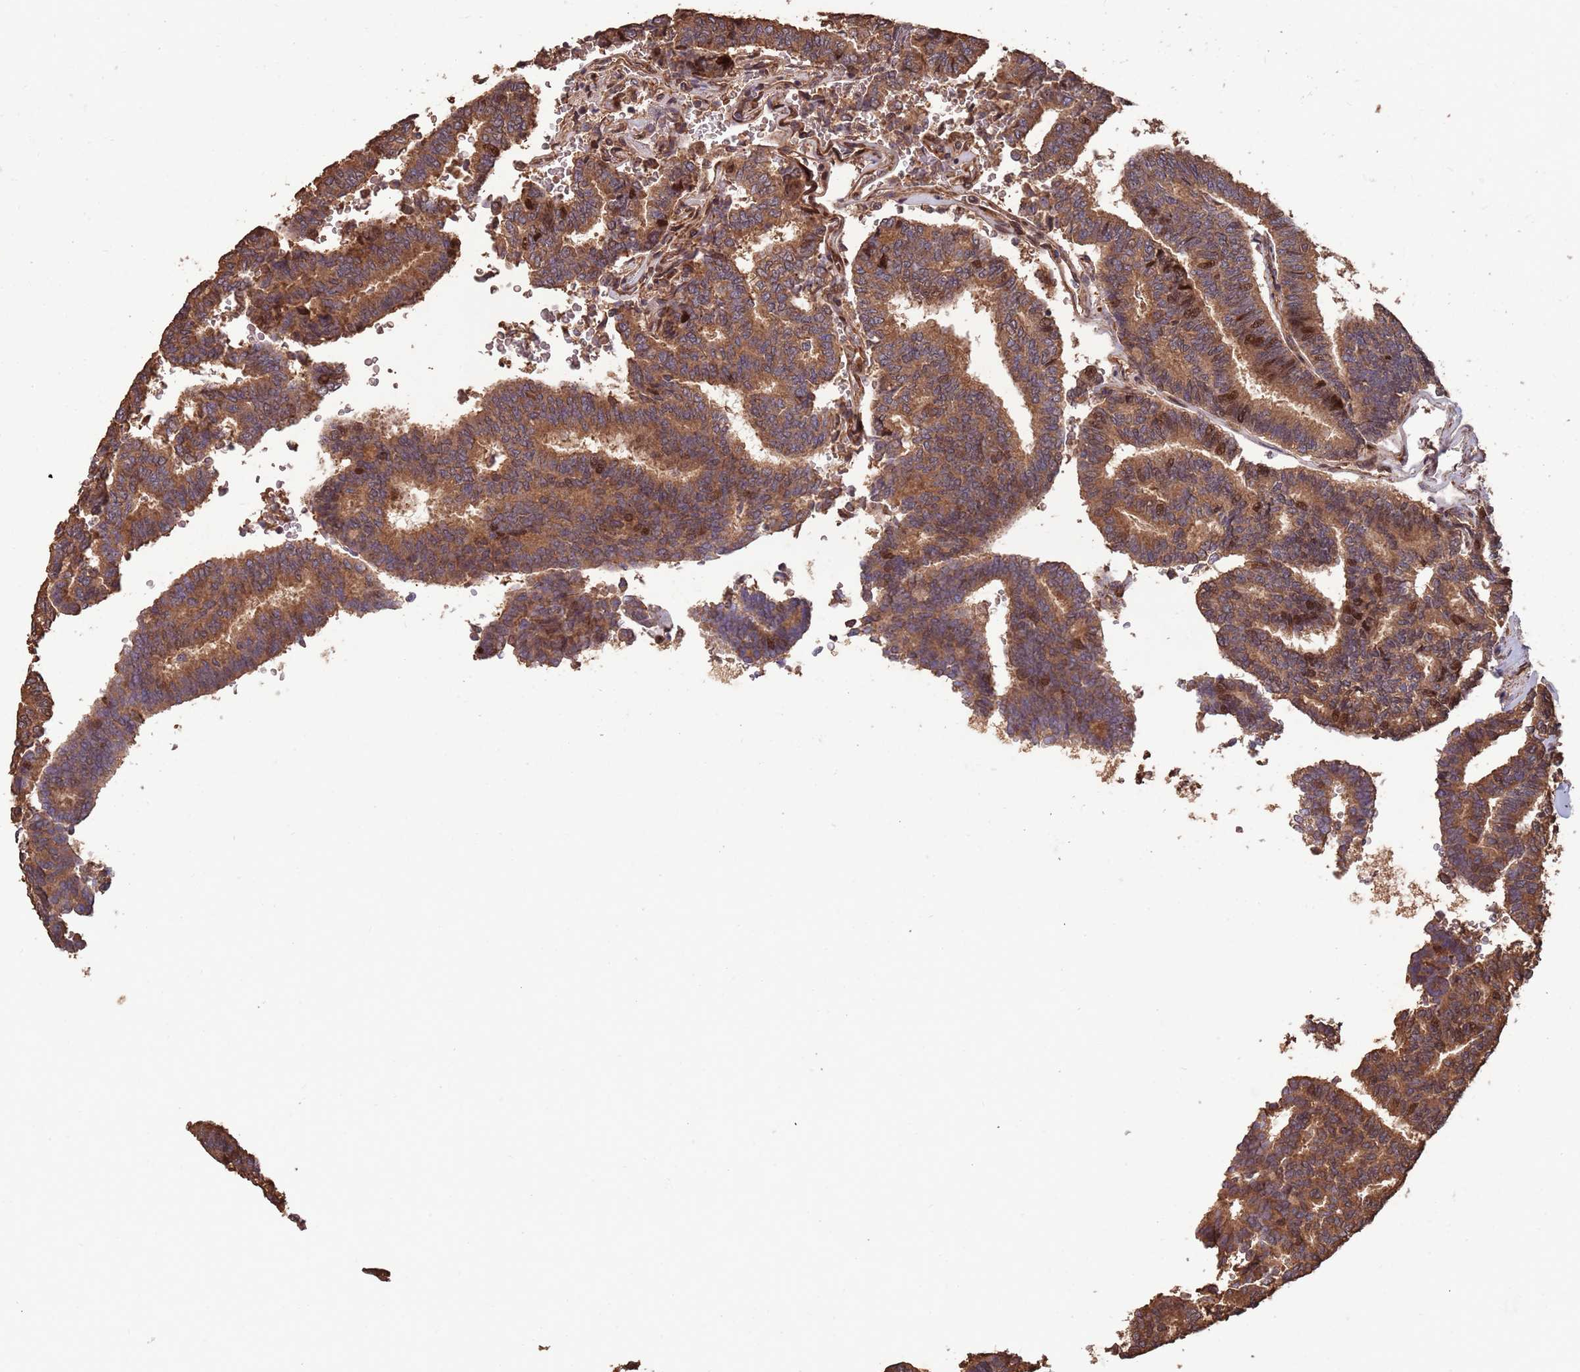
{"staining": {"intensity": "moderate", "quantity": ">75%", "location": "cytoplasmic/membranous"}, "tissue": "thyroid cancer", "cell_type": "Tumor cells", "image_type": "cancer", "snomed": [{"axis": "morphology", "description": "Papillary adenocarcinoma, NOS"}, {"axis": "topography", "description": "Thyroid gland"}], "caption": "Approximately >75% of tumor cells in papillary adenocarcinoma (thyroid) display moderate cytoplasmic/membranous protein expression as visualized by brown immunohistochemical staining.", "gene": "ZNF428", "patient": {"sex": "female", "age": 35}}